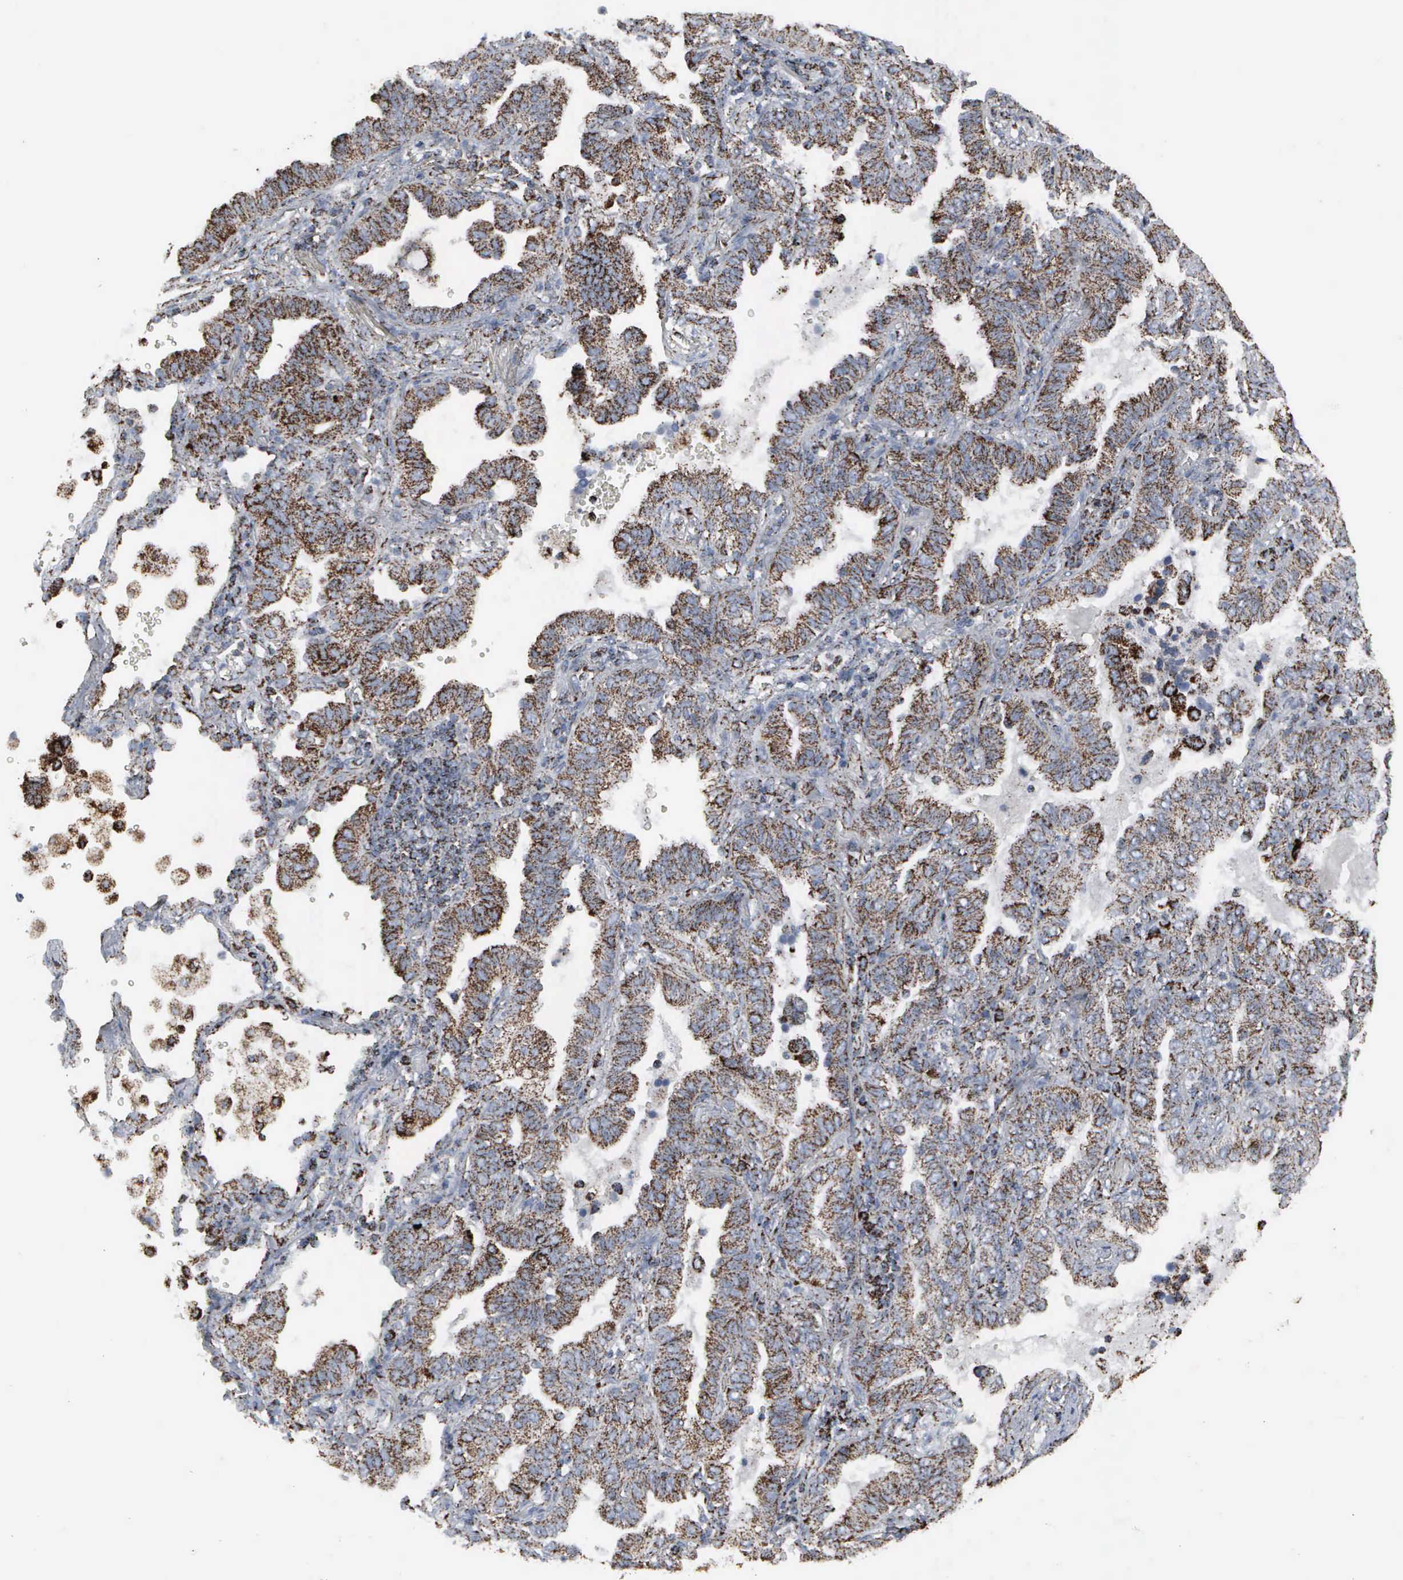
{"staining": {"intensity": "strong", "quantity": ">75%", "location": "cytoplasmic/membranous"}, "tissue": "lung cancer", "cell_type": "Tumor cells", "image_type": "cancer", "snomed": [{"axis": "morphology", "description": "Adenocarcinoma, NOS"}, {"axis": "topography", "description": "Lung"}], "caption": "Immunohistochemical staining of adenocarcinoma (lung) displays strong cytoplasmic/membranous protein expression in about >75% of tumor cells.", "gene": "HSPA9", "patient": {"sex": "female", "age": 50}}